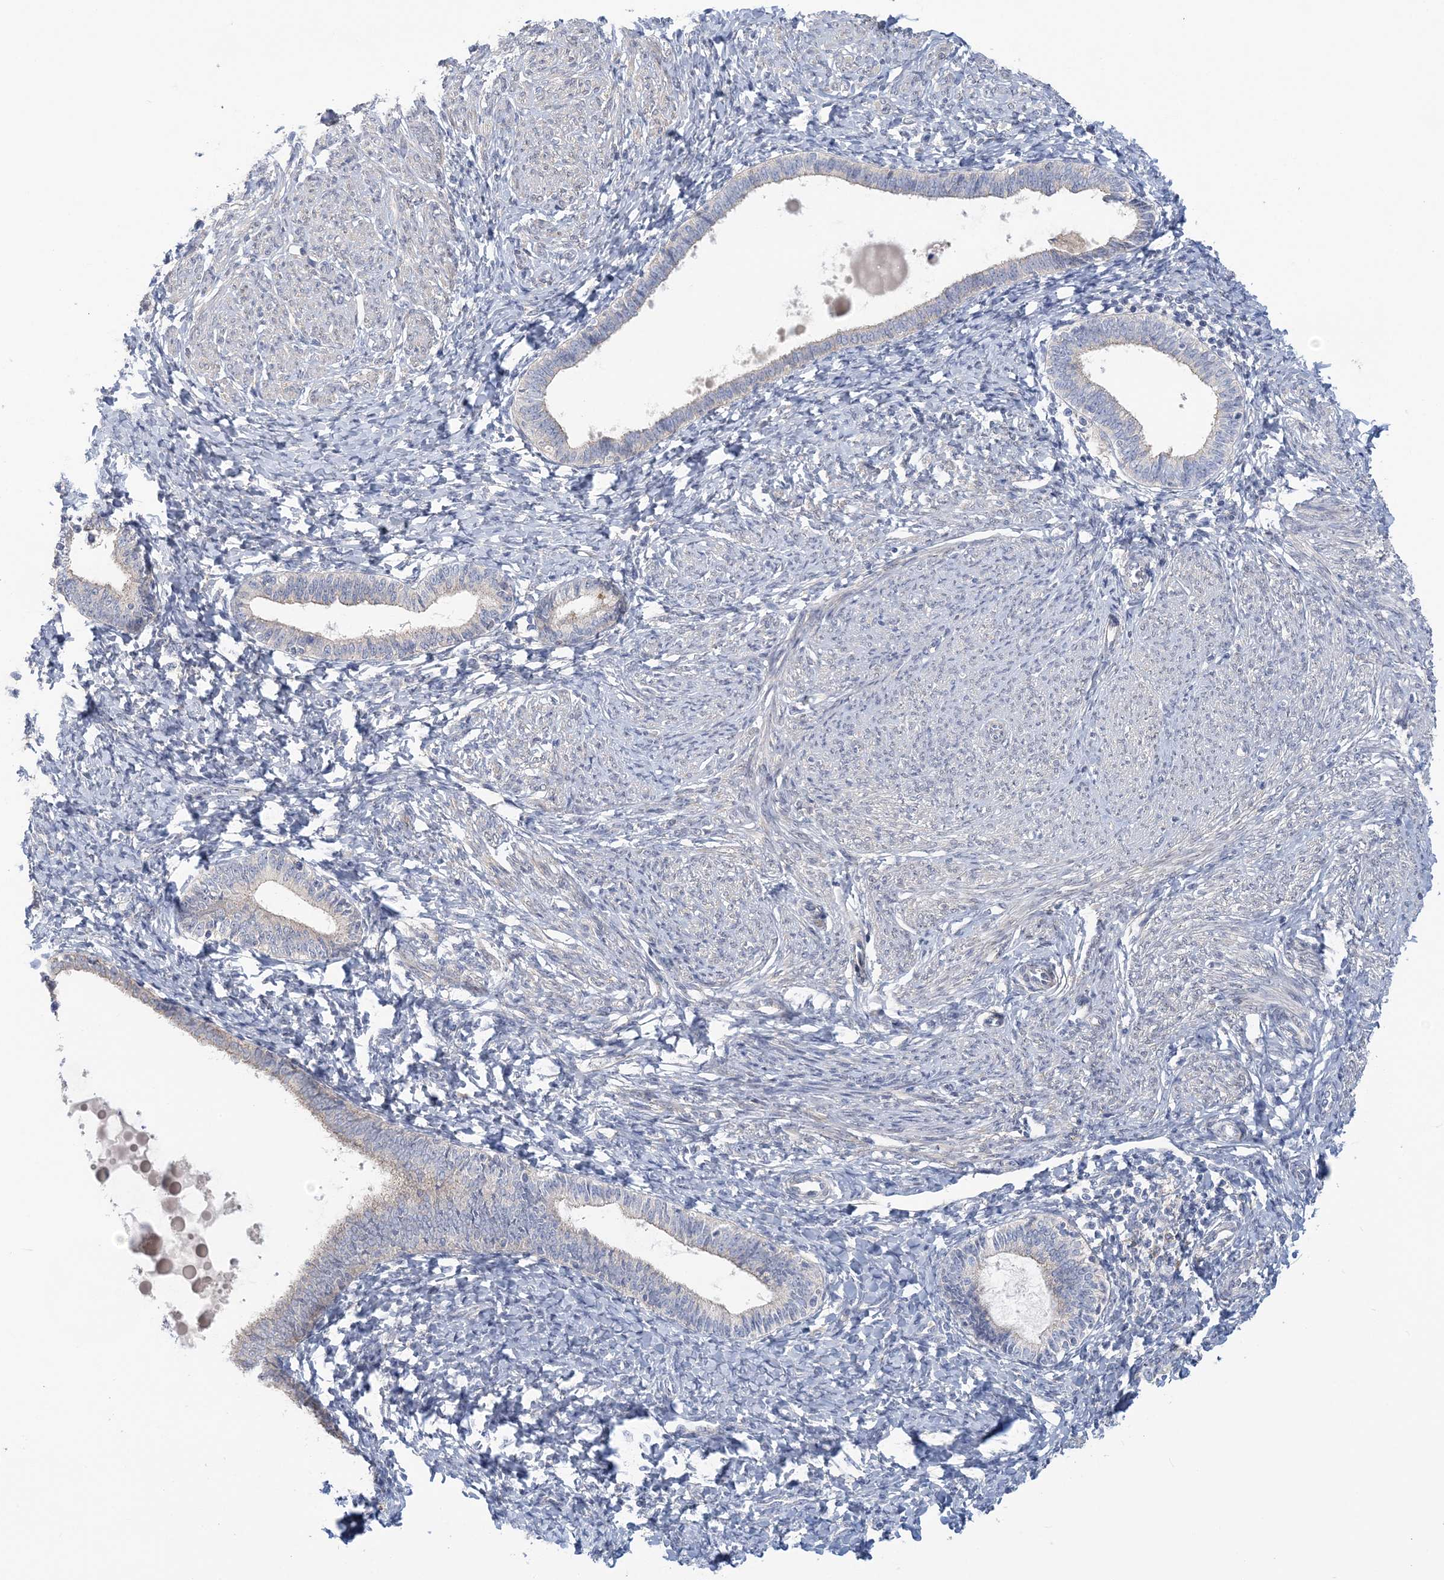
{"staining": {"intensity": "negative", "quantity": "none", "location": "none"}, "tissue": "endometrium", "cell_type": "Cells in endometrial stroma", "image_type": "normal", "snomed": [{"axis": "morphology", "description": "Normal tissue, NOS"}, {"axis": "topography", "description": "Endometrium"}], "caption": "Micrograph shows no significant protein positivity in cells in endometrial stroma of normal endometrium.", "gene": "ANKRD35", "patient": {"sex": "female", "age": 72}}